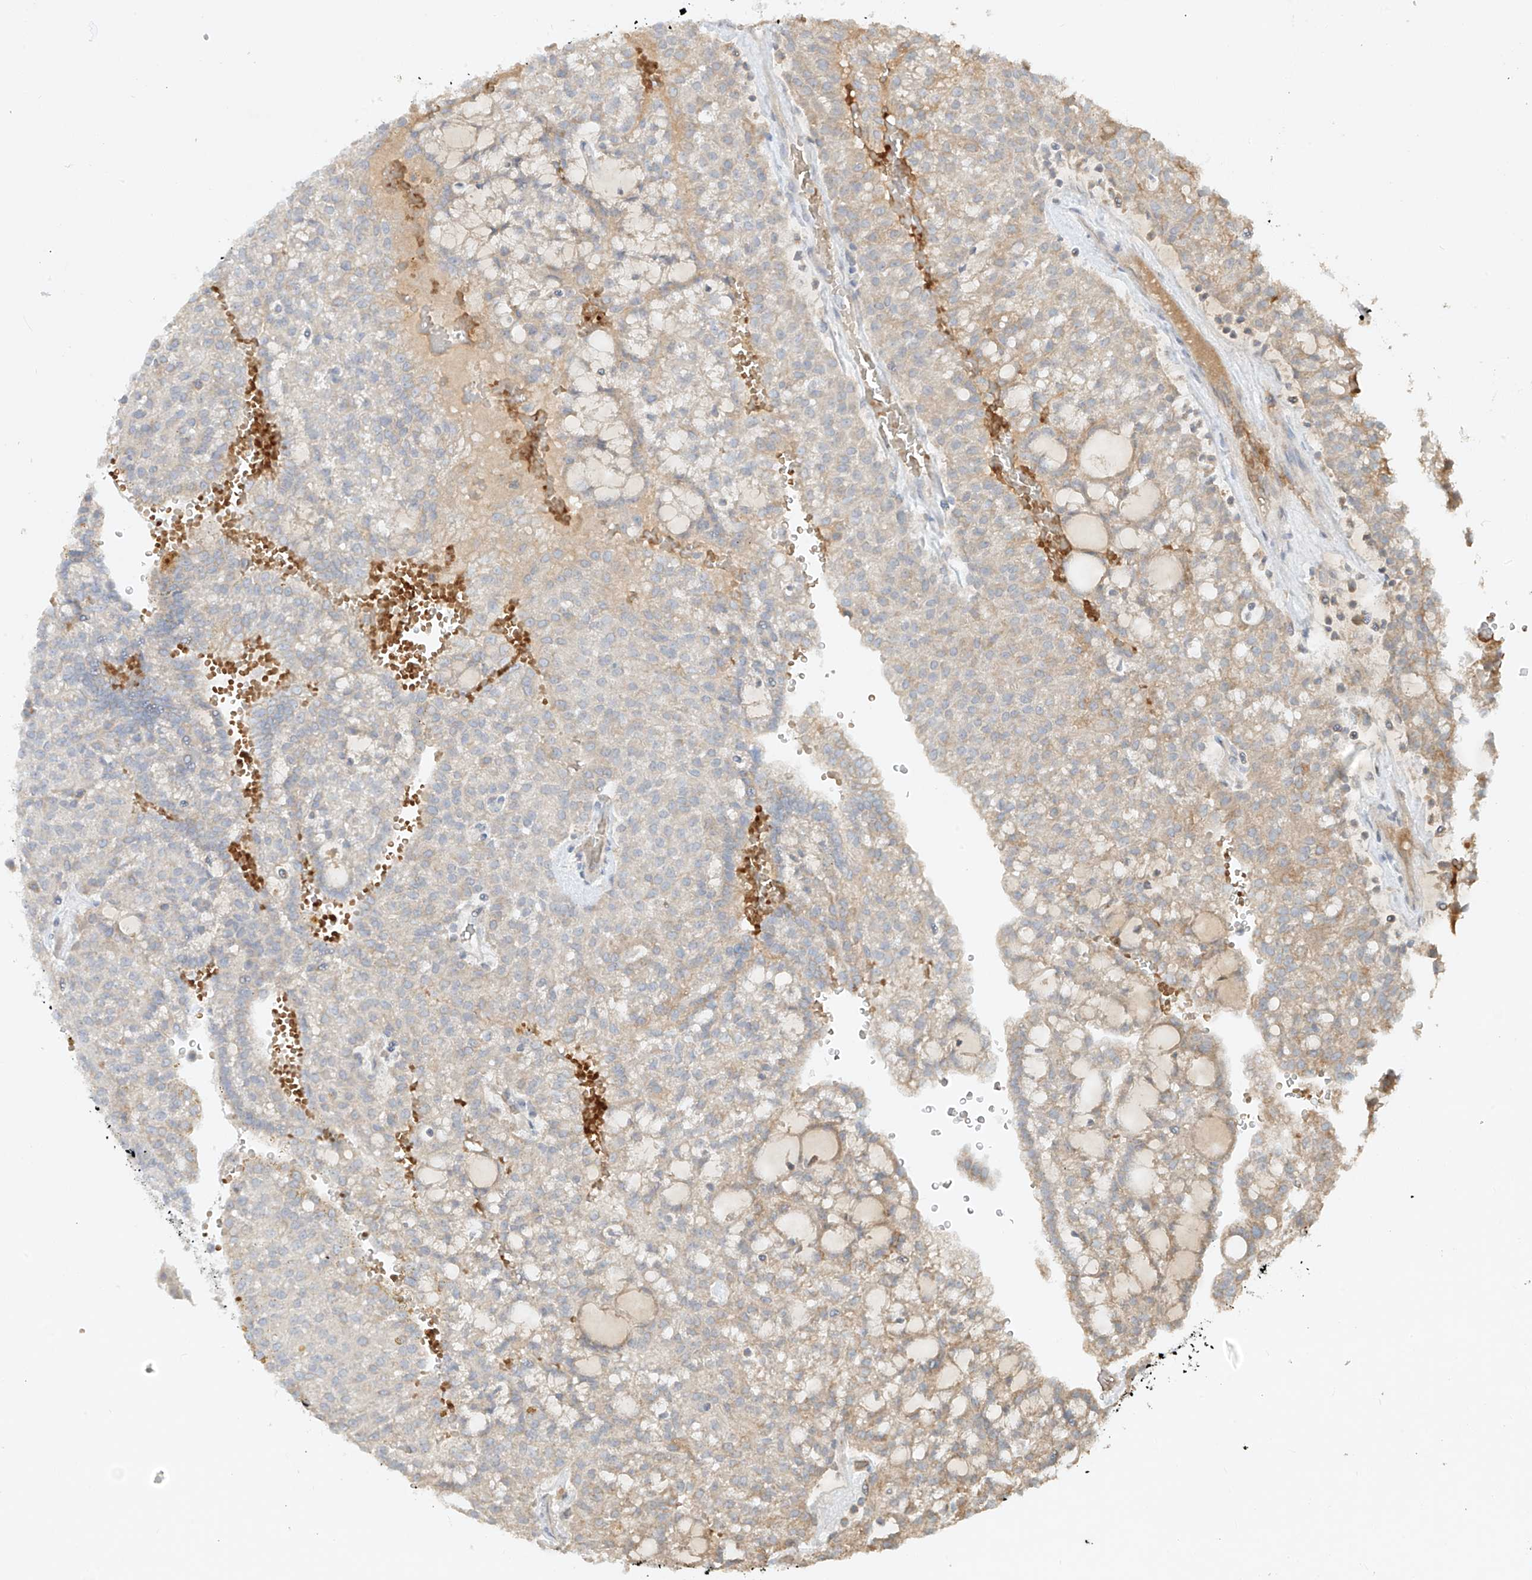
{"staining": {"intensity": "weak", "quantity": "25%-75%", "location": "cytoplasmic/membranous"}, "tissue": "renal cancer", "cell_type": "Tumor cells", "image_type": "cancer", "snomed": [{"axis": "morphology", "description": "Adenocarcinoma, NOS"}, {"axis": "topography", "description": "Kidney"}], "caption": "Renal cancer stained with IHC demonstrates weak cytoplasmic/membranous positivity in approximately 25%-75% of tumor cells. (DAB (3,3'-diaminobenzidine) IHC with brightfield microscopy, high magnification).", "gene": "KPNA7", "patient": {"sex": "male", "age": 63}}